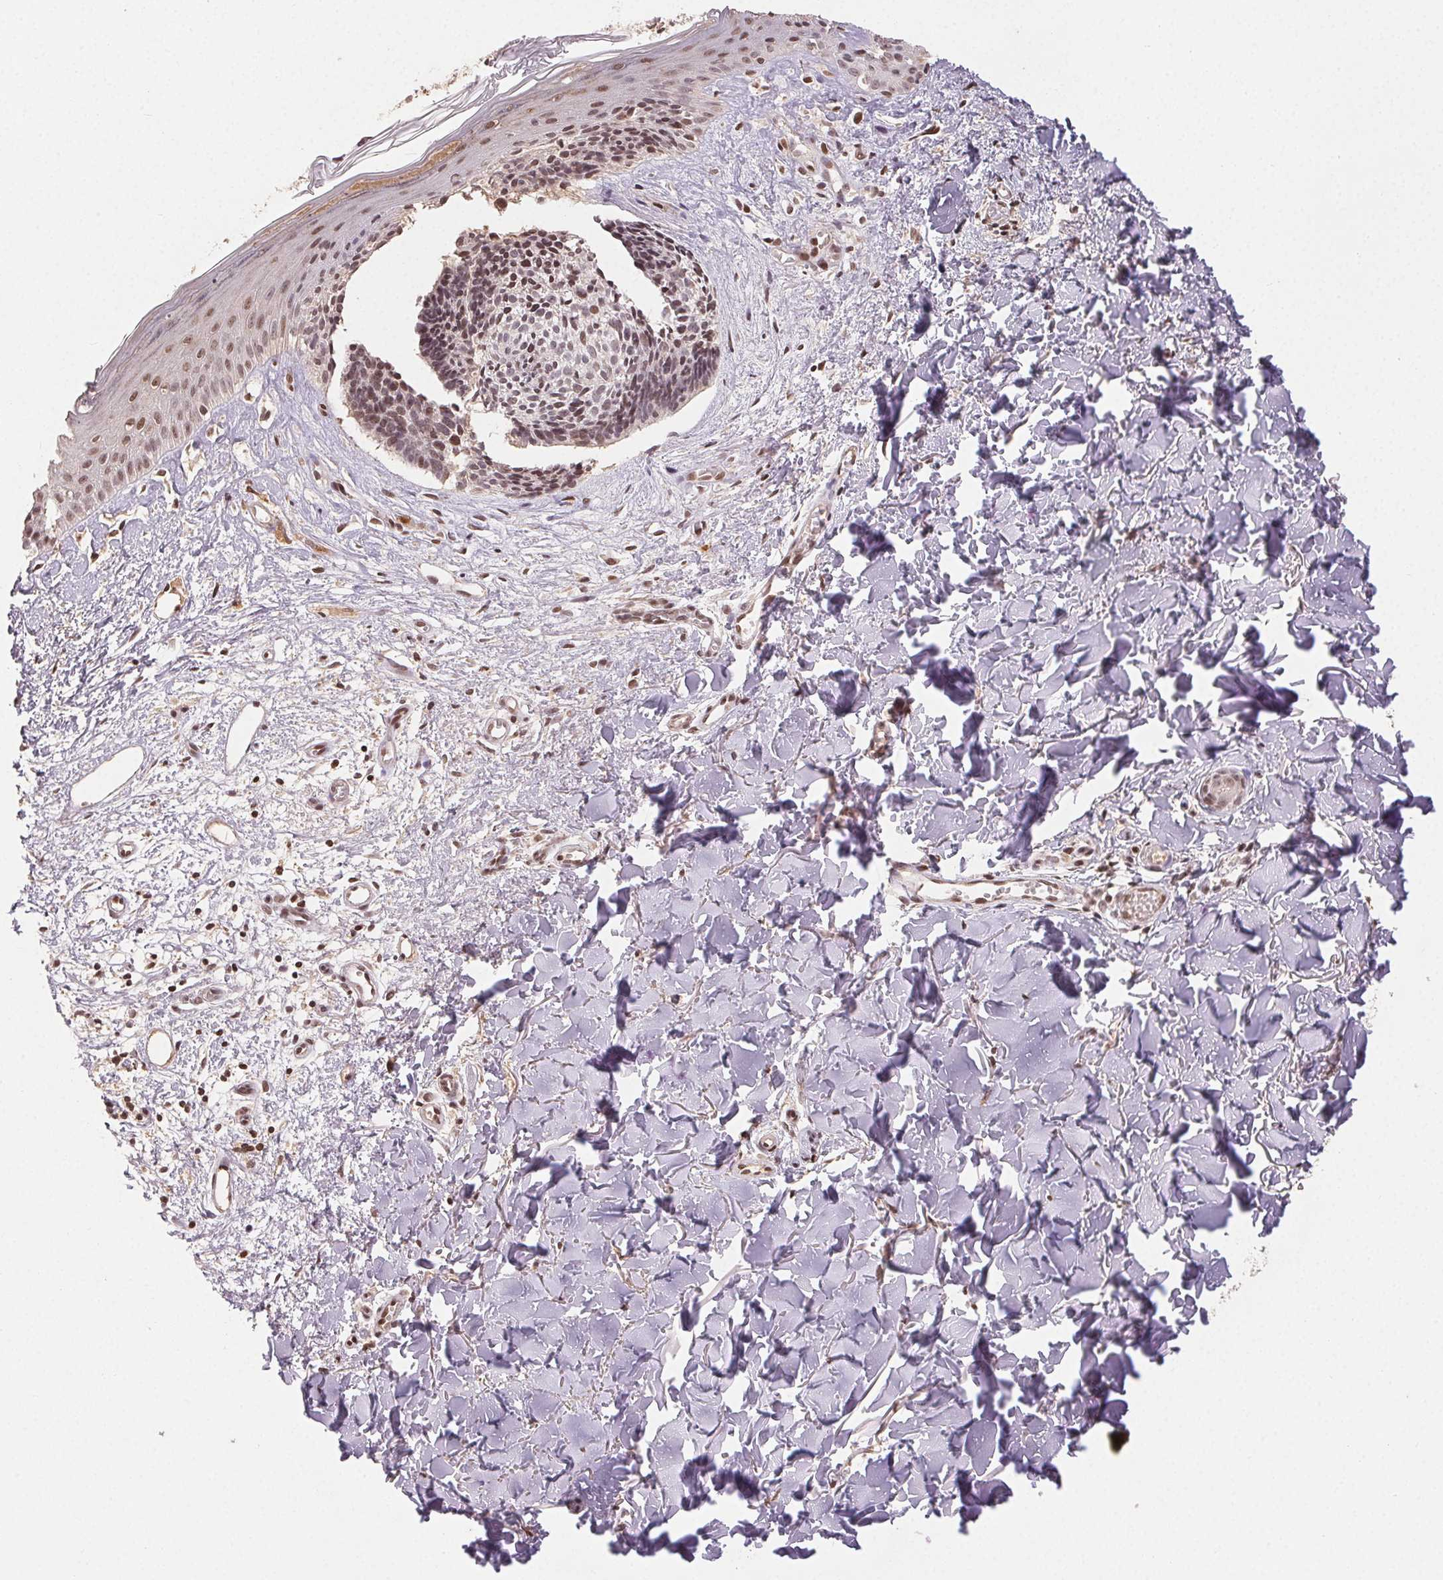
{"staining": {"intensity": "weak", "quantity": "<25%", "location": "nuclear"}, "tissue": "skin cancer", "cell_type": "Tumor cells", "image_type": "cancer", "snomed": [{"axis": "morphology", "description": "Basal cell carcinoma"}, {"axis": "topography", "description": "Skin"}], "caption": "Skin cancer stained for a protein using immunohistochemistry (IHC) reveals no staining tumor cells.", "gene": "MAPKAPK2", "patient": {"sex": "male", "age": 51}}